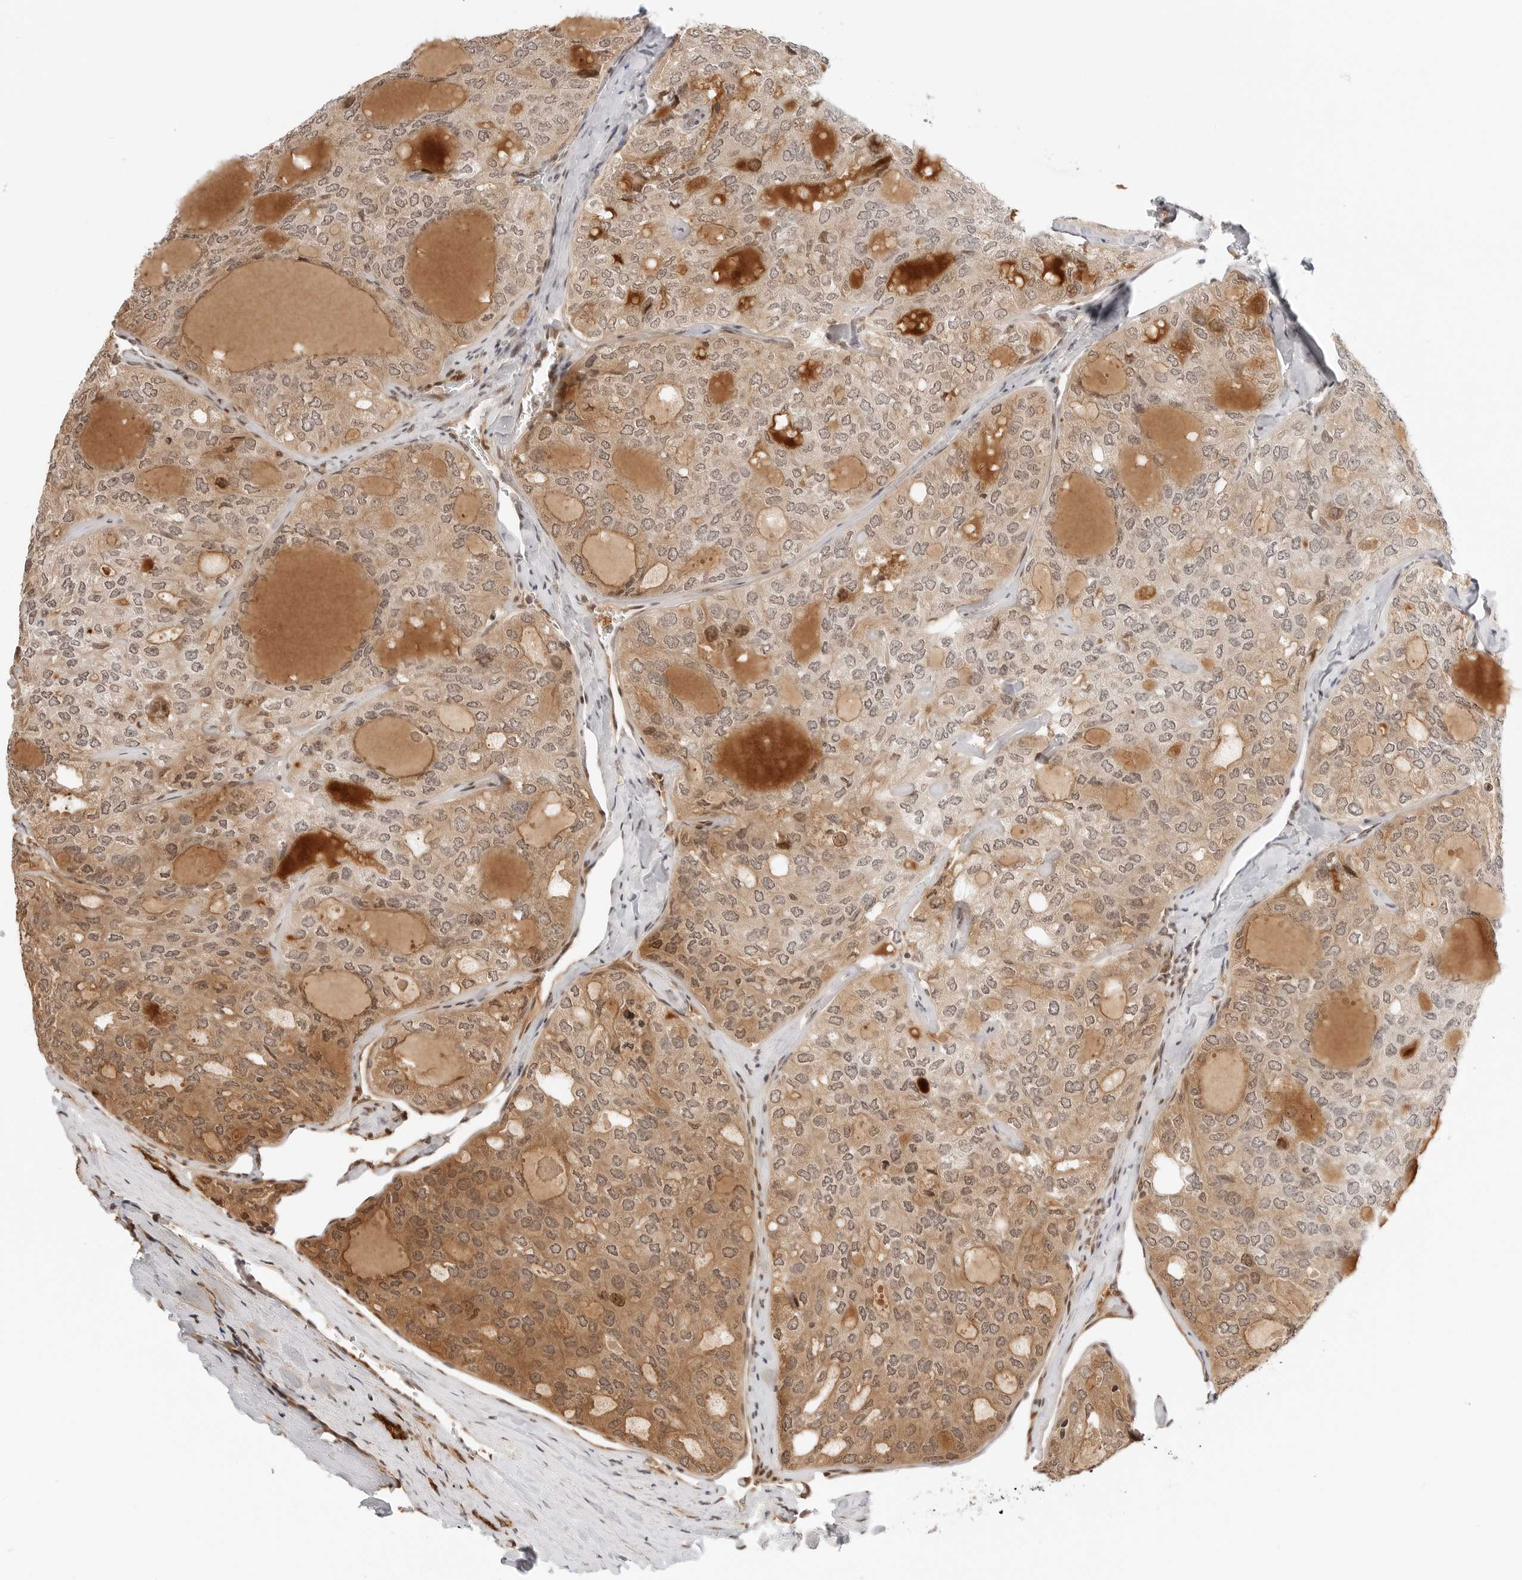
{"staining": {"intensity": "weak", "quantity": ">75%", "location": "cytoplasmic/membranous,nuclear"}, "tissue": "thyroid cancer", "cell_type": "Tumor cells", "image_type": "cancer", "snomed": [{"axis": "morphology", "description": "Follicular adenoma carcinoma, NOS"}, {"axis": "topography", "description": "Thyroid gland"}], "caption": "Immunohistochemical staining of thyroid cancer shows low levels of weak cytoplasmic/membranous and nuclear protein positivity in approximately >75% of tumor cells. Nuclei are stained in blue.", "gene": "GEM", "patient": {"sex": "male", "age": 75}}